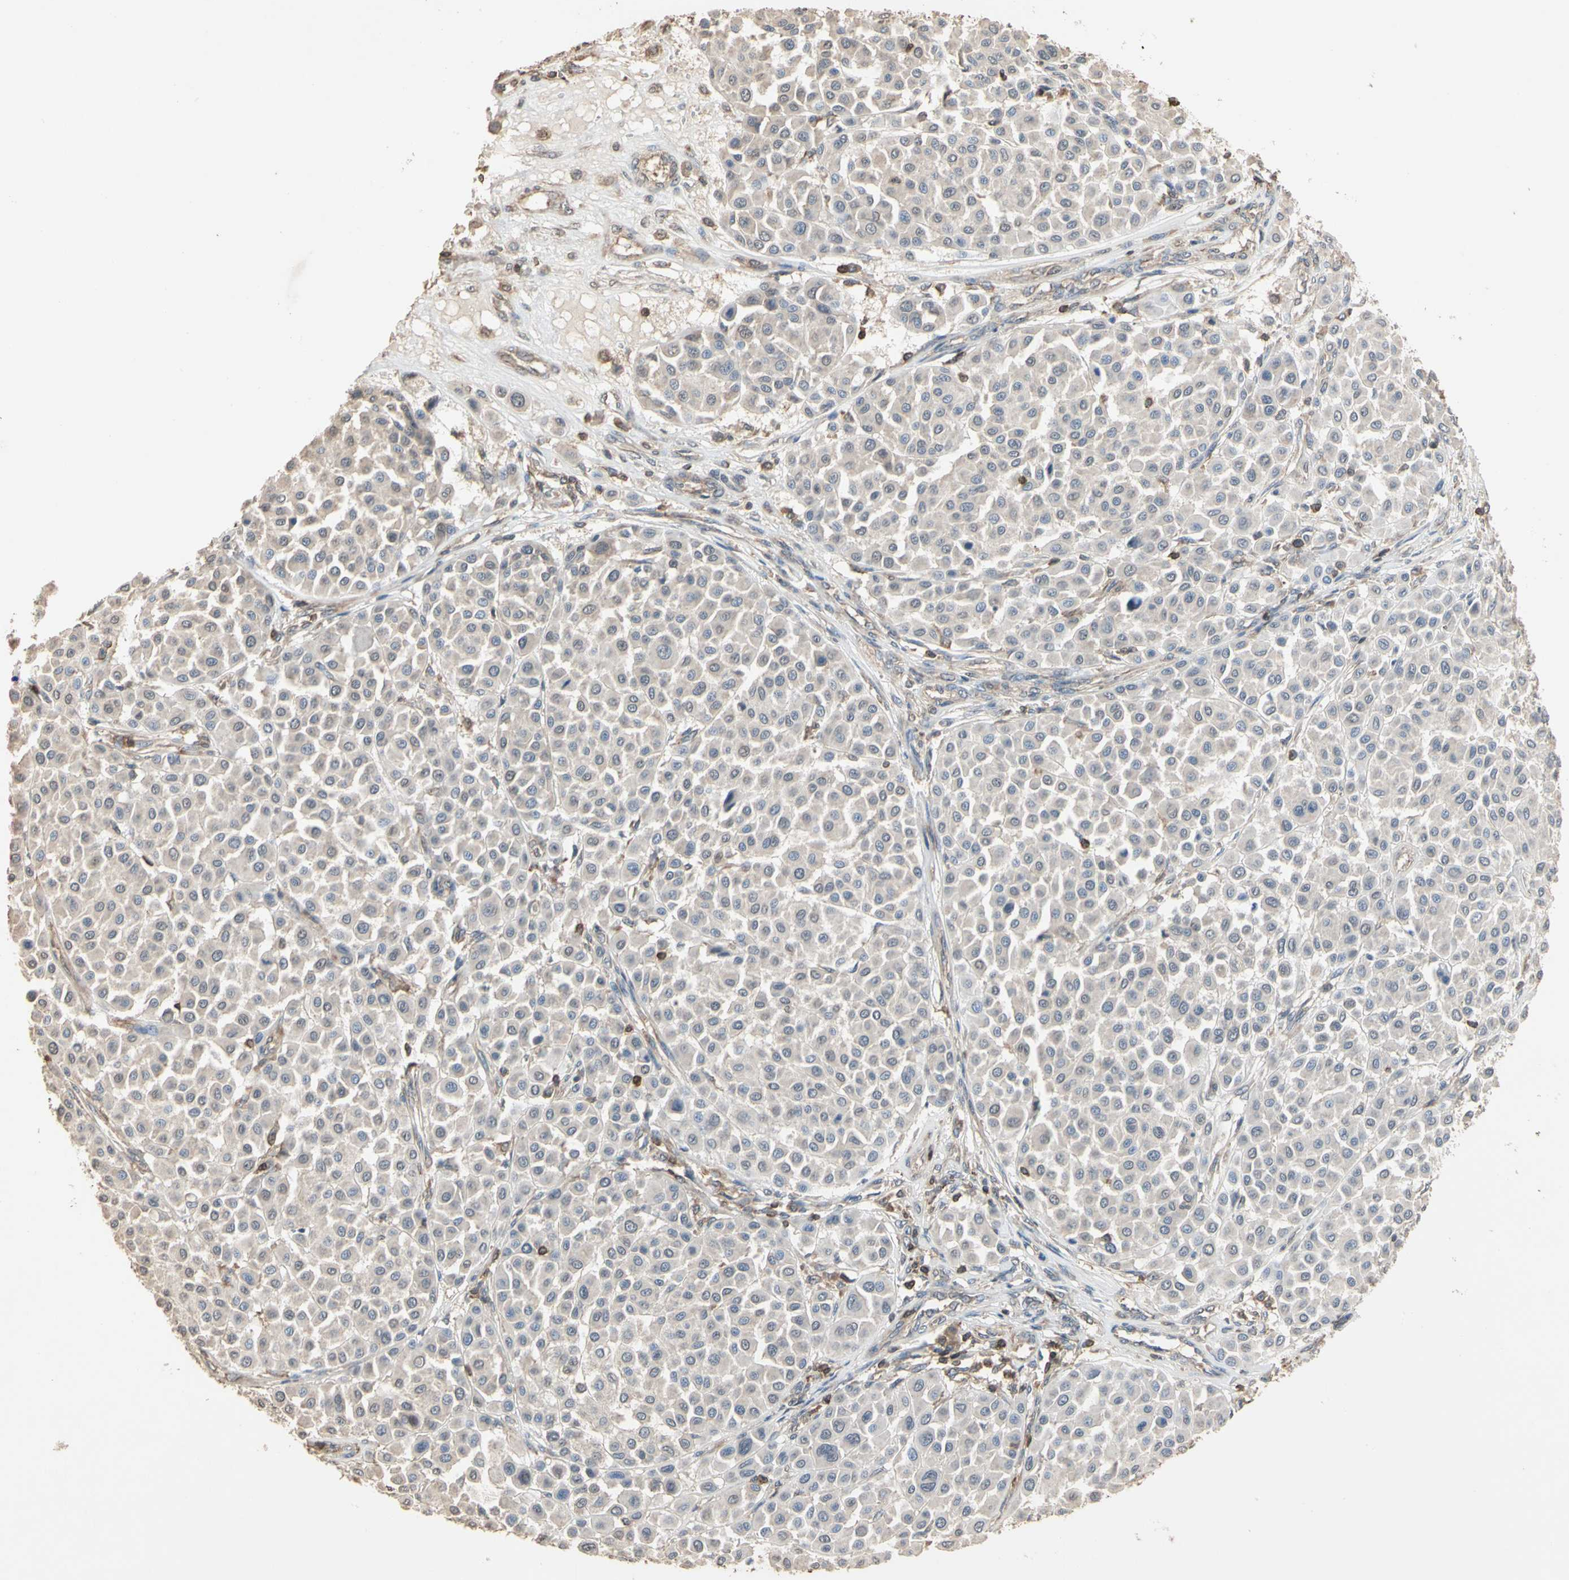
{"staining": {"intensity": "negative", "quantity": "none", "location": "none"}, "tissue": "melanoma", "cell_type": "Tumor cells", "image_type": "cancer", "snomed": [{"axis": "morphology", "description": "Malignant melanoma, Metastatic site"}, {"axis": "topography", "description": "Soft tissue"}], "caption": "A micrograph of human melanoma is negative for staining in tumor cells.", "gene": "MAP3K10", "patient": {"sex": "male", "age": 41}}